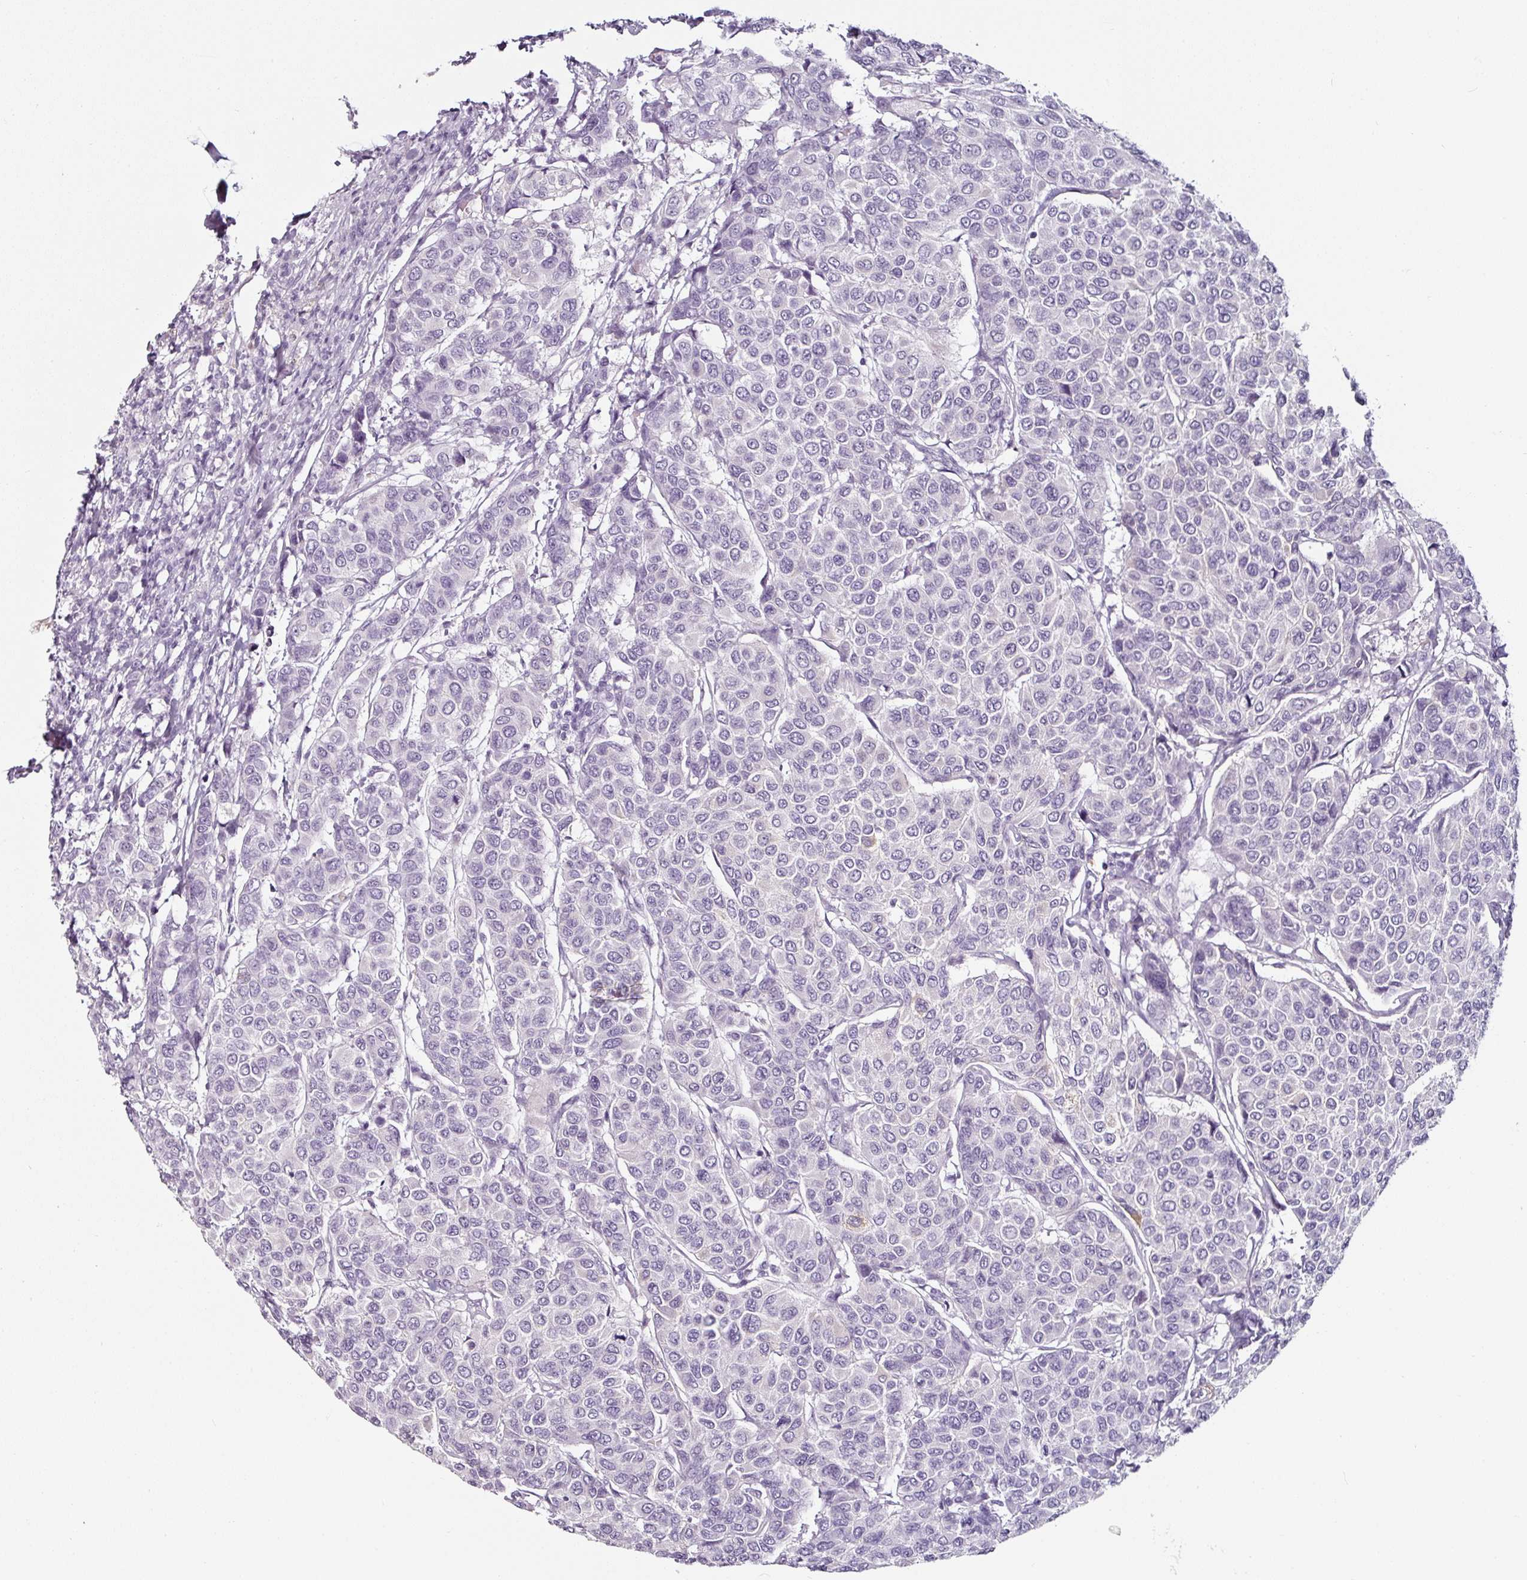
{"staining": {"intensity": "negative", "quantity": "none", "location": "none"}, "tissue": "breast cancer", "cell_type": "Tumor cells", "image_type": "cancer", "snomed": [{"axis": "morphology", "description": "Duct carcinoma"}, {"axis": "topography", "description": "Breast"}], "caption": "High power microscopy image of an IHC image of breast cancer, revealing no significant staining in tumor cells.", "gene": "CAP2", "patient": {"sex": "female", "age": 55}}